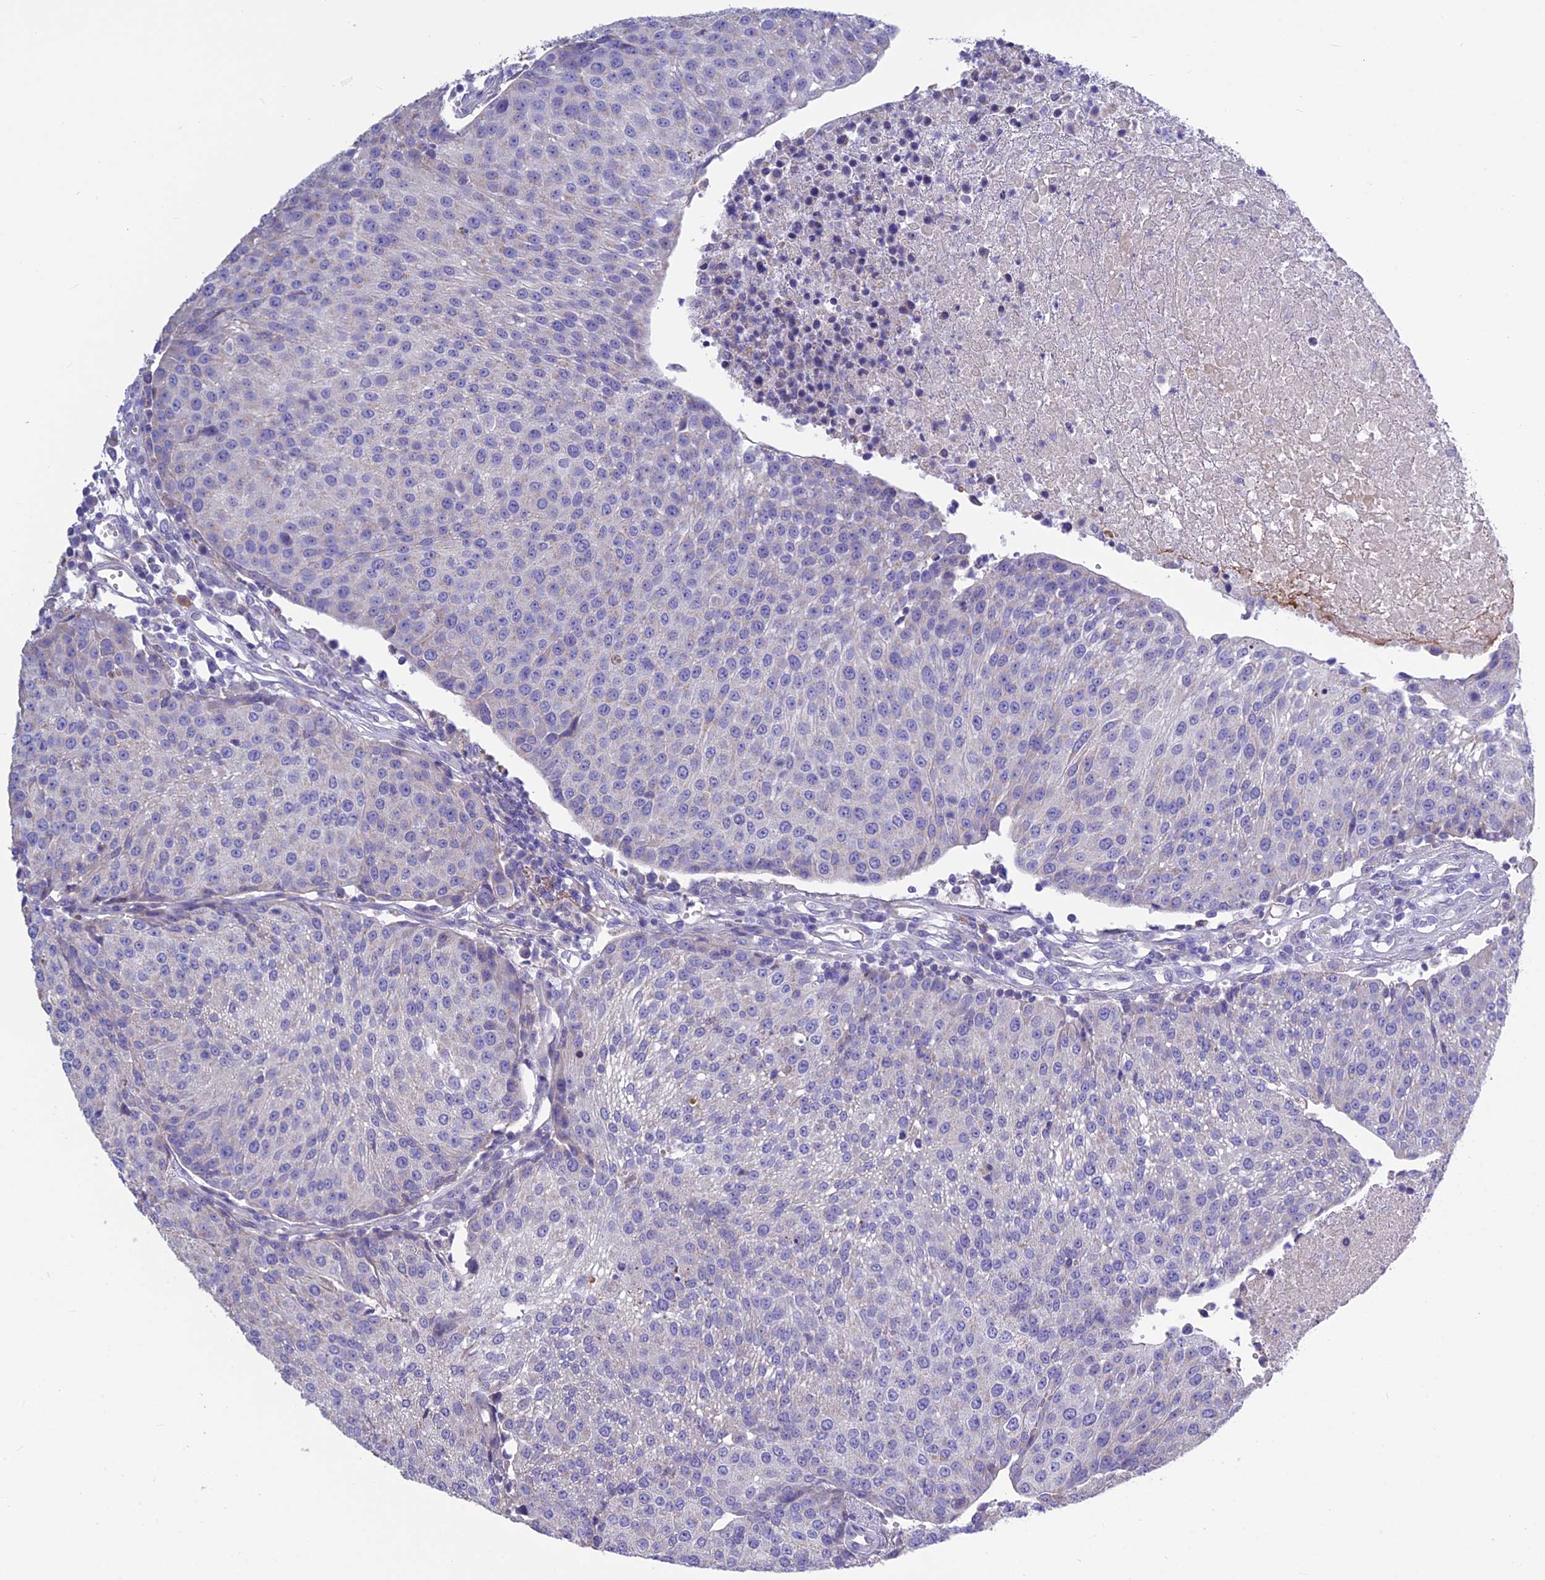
{"staining": {"intensity": "negative", "quantity": "none", "location": "none"}, "tissue": "urothelial cancer", "cell_type": "Tumor cells", "image_type": "cancer", "snomed": [{"axis": "morphology", "description": "Urothelial carcinoma, High grade"}, {"axis": "topography", "description": "Urinary bladder"}], "caption": "Tumor cells show no significant expression in urothelial cancer.", "gene": "BHMT2", "patient": {"sex": "female", "age": 85}}